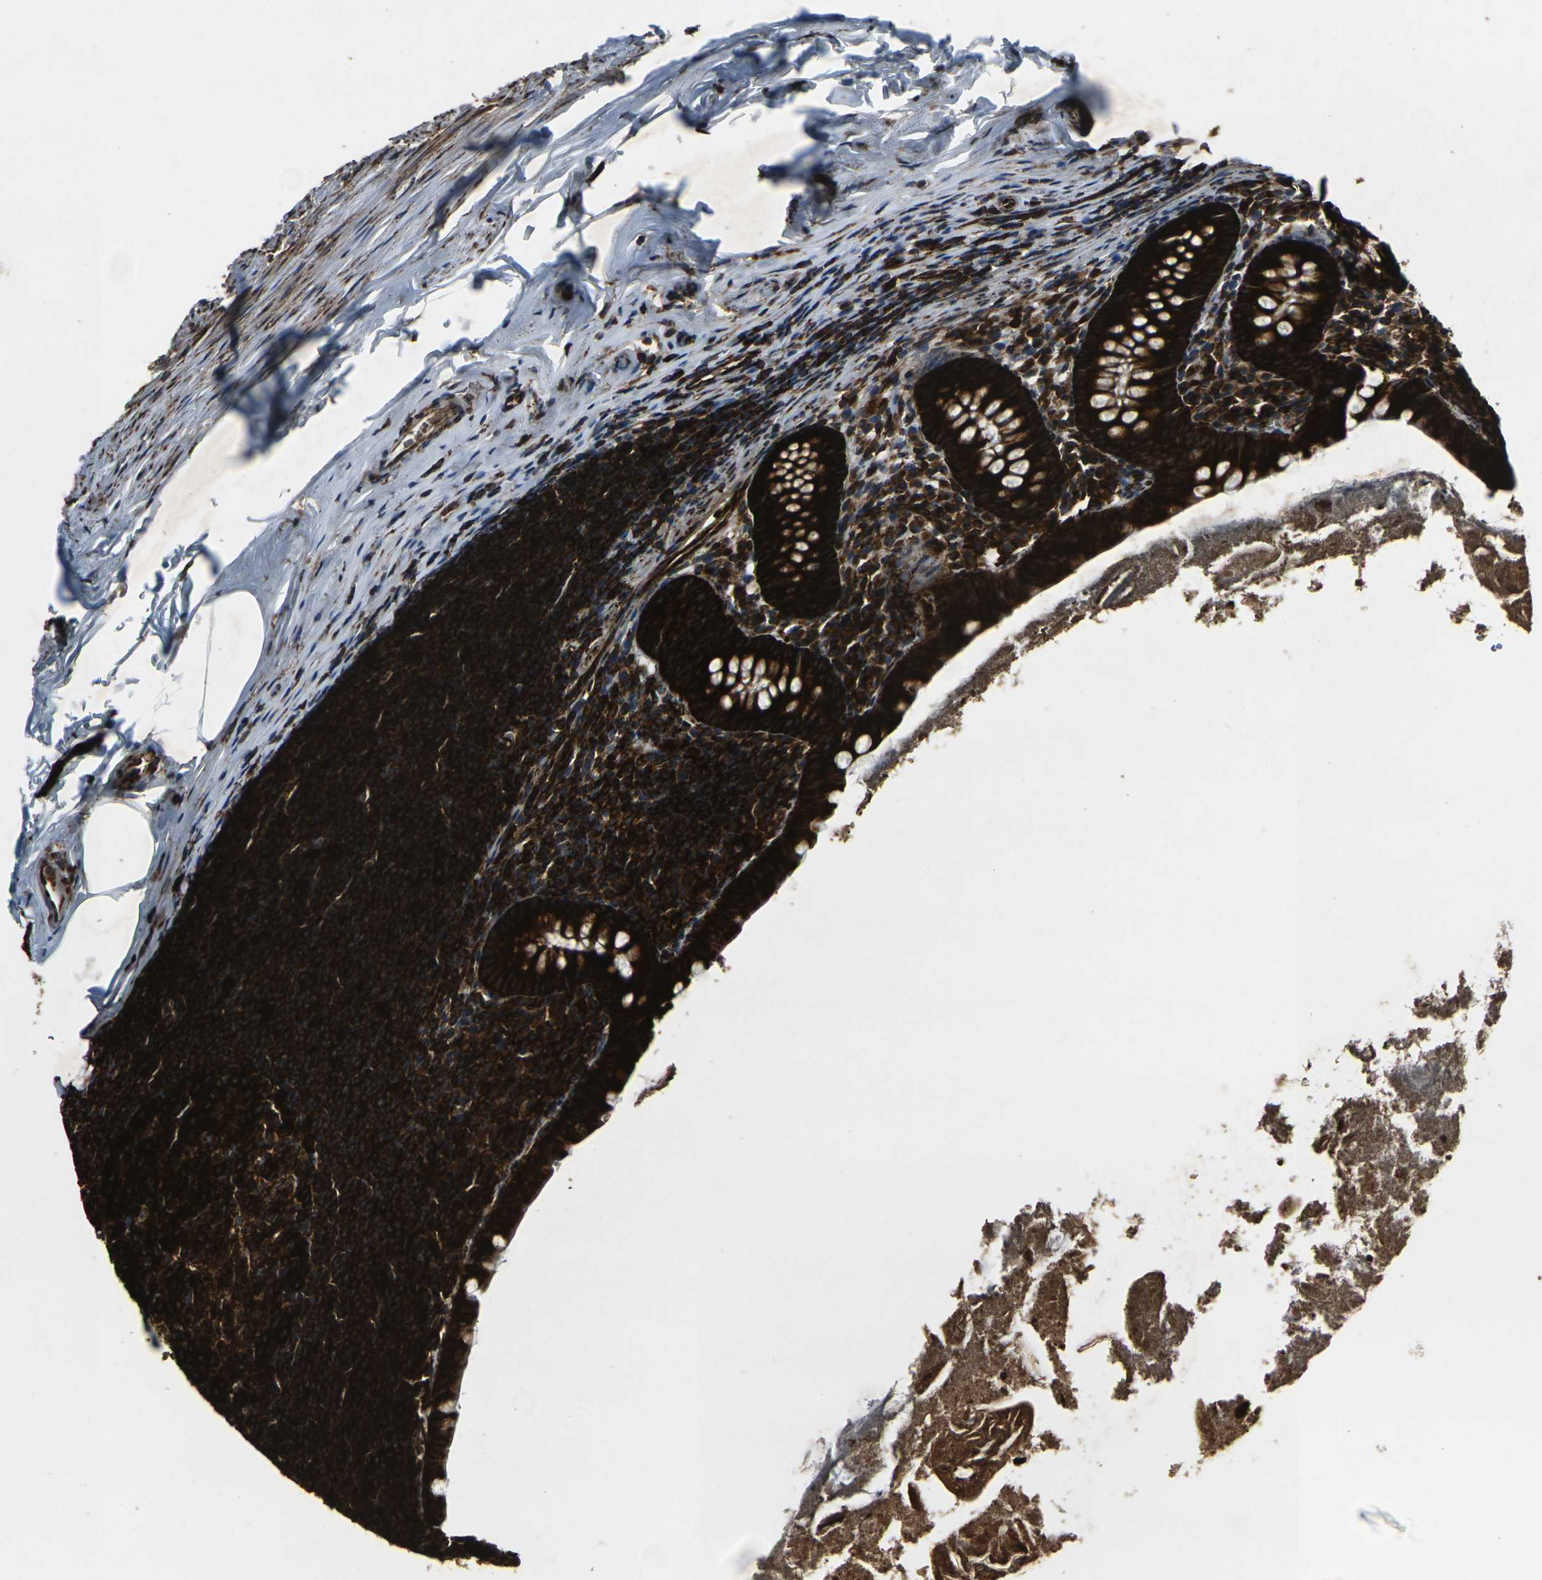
{"staining": {"intensity": "strong", "quantity": ">75%", "location": "cytoplasmic/membranous"}, "tissue": "appendix", "cell_type": "Glandular cells", "image_type": "normal", "snomed": [{"axis": "morphology", "description": "Normal tissue, NOS"}, {"axis": "topography", "description": "Appendix"}], "caption": "This photomicrograph shows immunohistochemistry staining of benign human appendix, with high strong cytoplasmic/membranous positivity in about >75% of glandular cells.", "gene": "MARCHF2", "patient": {"sex": "male", "age": 52}}